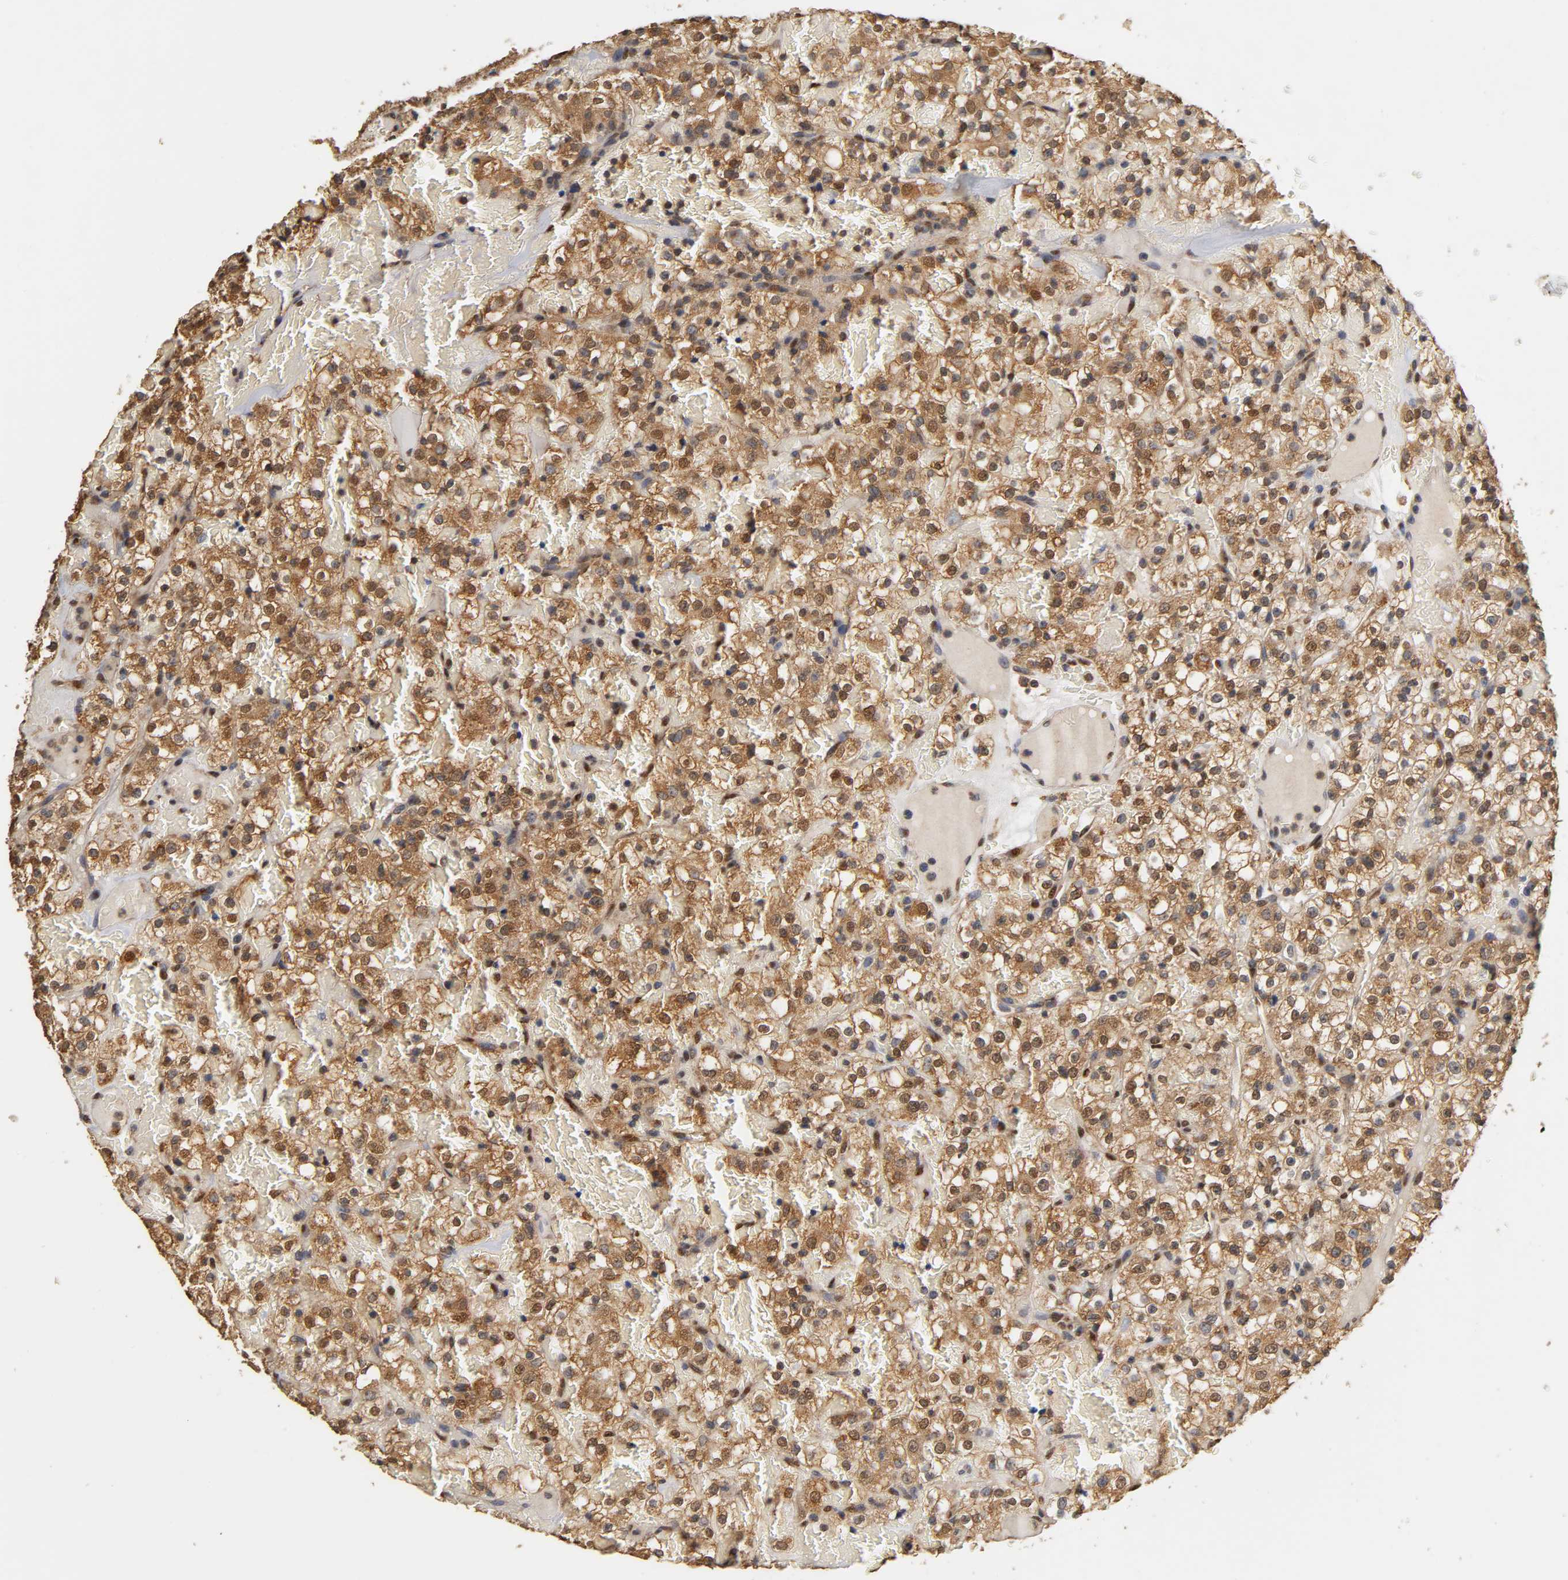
{"staining": {"intensity": "strong", "quantity": ">75%", "location": "cytoplasmic/membranous"}, "tissue": "renal cancer", "cell_type": "Tumor cells", "image_type": "cancer", "snomed": [{"axis": "morphology", "description": "Normal tissue, NOS"}, {"axis": "morphology", "description": "Adenocarcinoma, NOS"}, {"axis": "topography", "description": "Kidney"}], "caption": "Human adenocarcinoma (renal) stained for a protein (brown) exhibits strong cytoplasmic/membranous positive expression in approximately >75% of tumor cells.", "gene": "PKN1", "patient": {"sex": "female", "age": 72}}